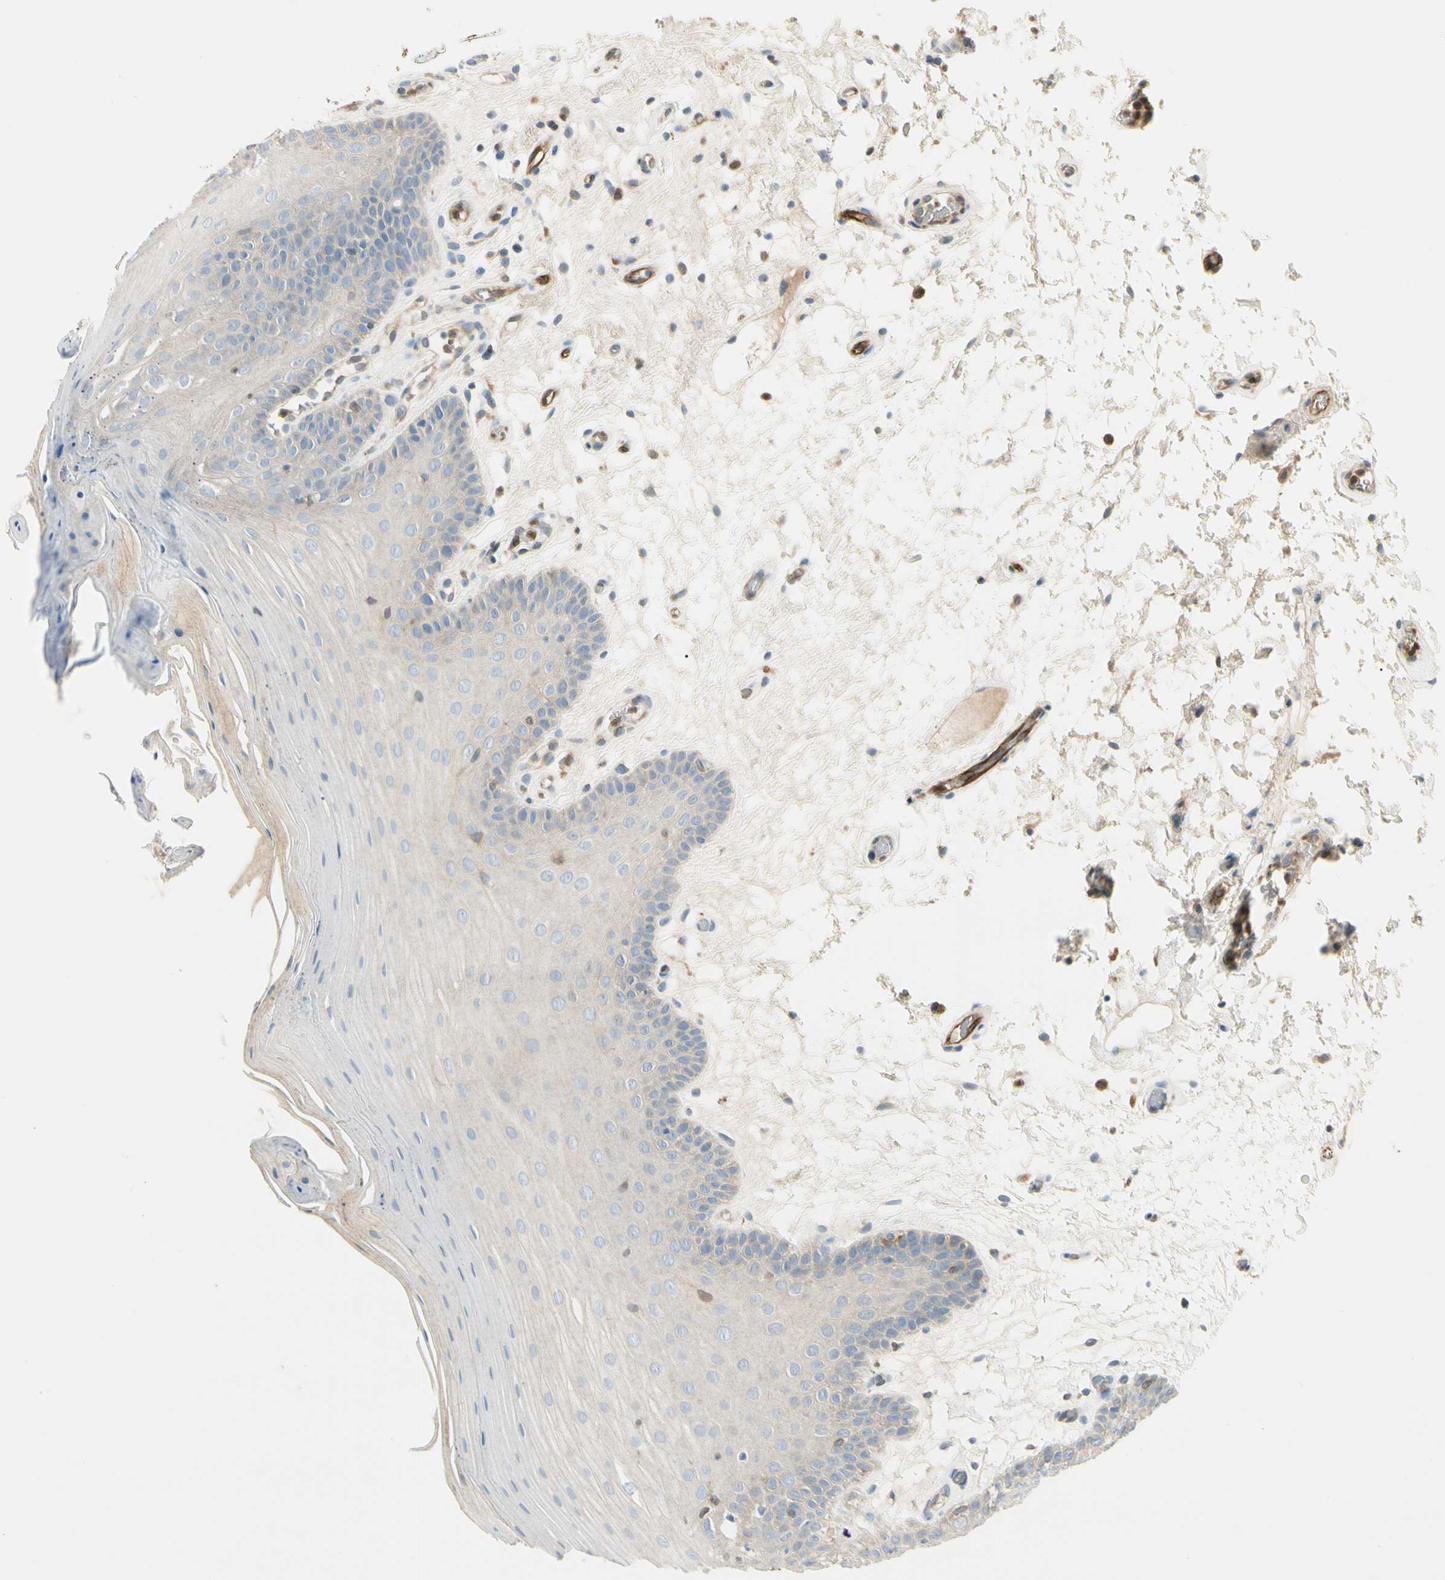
{"staining": {"intensity": "negative", "quantity": "none", "location": "none"}, "tissue": "oral mucosa", "cell_type": "Squamous epithelial cells", "image_type": "normal", "snomed": [{"axis": "morphology", "description": "Normal tissue, NOS"}, {"axis": "morphology", "description": "Squamous cell carcinoma, NOS"}, {"axis": "topography", "description": "Skeletal muscle"}, {"axis": "topography", "description": "Oral tissue"}, {"axis": "topography", "description": "Head-Neck"}], "caption": "The histopathology image displays no significant staining in squamous epithelial cells of oral mucosa.", "gene": "LPCAT2", "patient": {"sex": "male", "age": 71}}